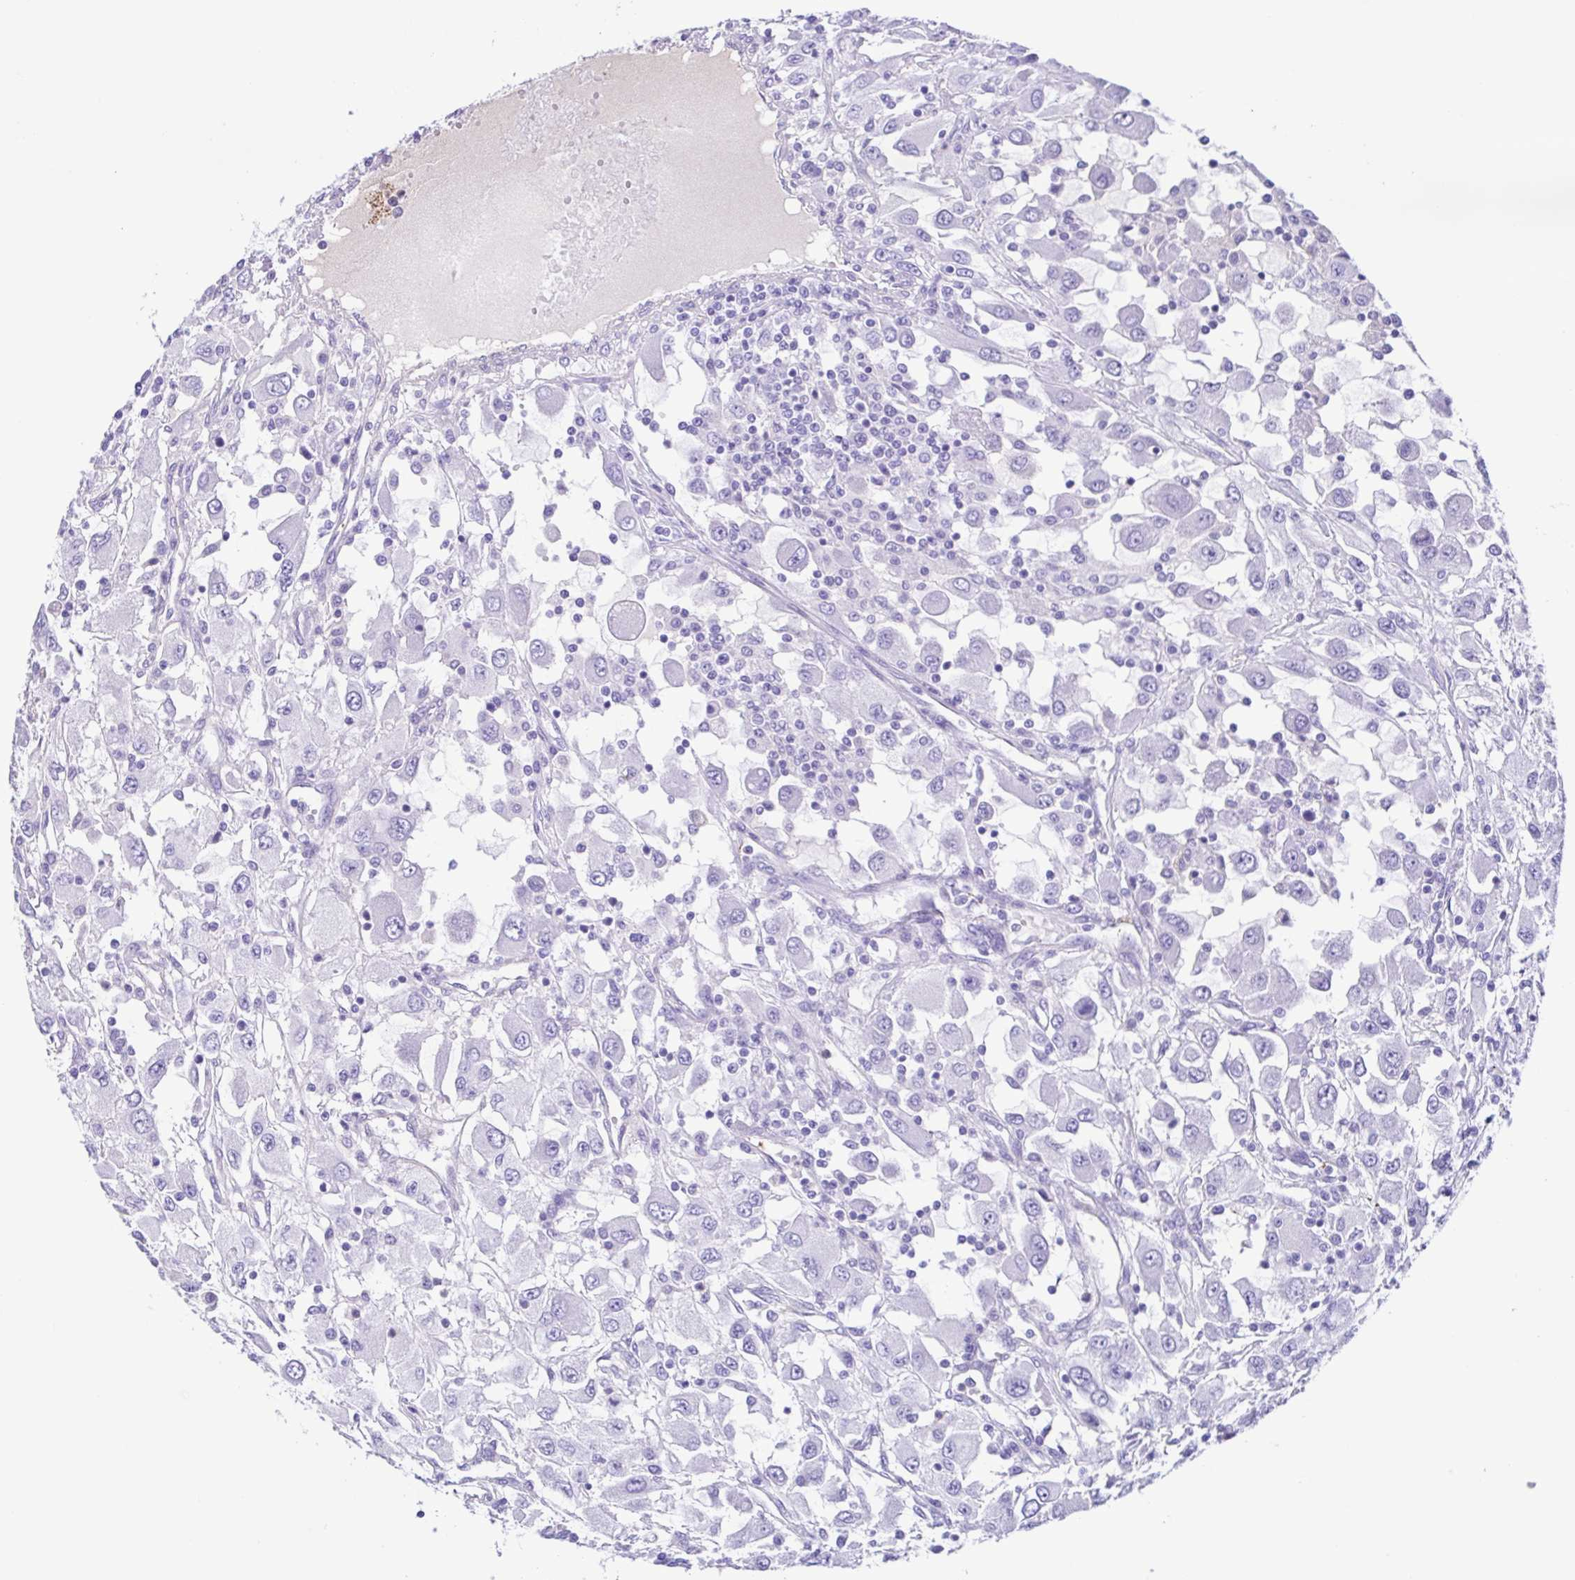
{"staining": {"intensity": "negative", "quantity": "none", "location": "none"}, "tissue": "renal cancer", "cell_type": "Tumor cells", "image_type": "cancer", "snomed": [{"axis": "morphology", "description": "Adenocarcinoma, NOS"}, {"axis": "topography", "description": "Kidney"}], "caption": "This is a photomicrograph of IHC staining of renal adenocarcinoma, which shows no staining in tumor cells.", "gene": "CYP11B1", "patient": {"sex": "female", "age": 67}}